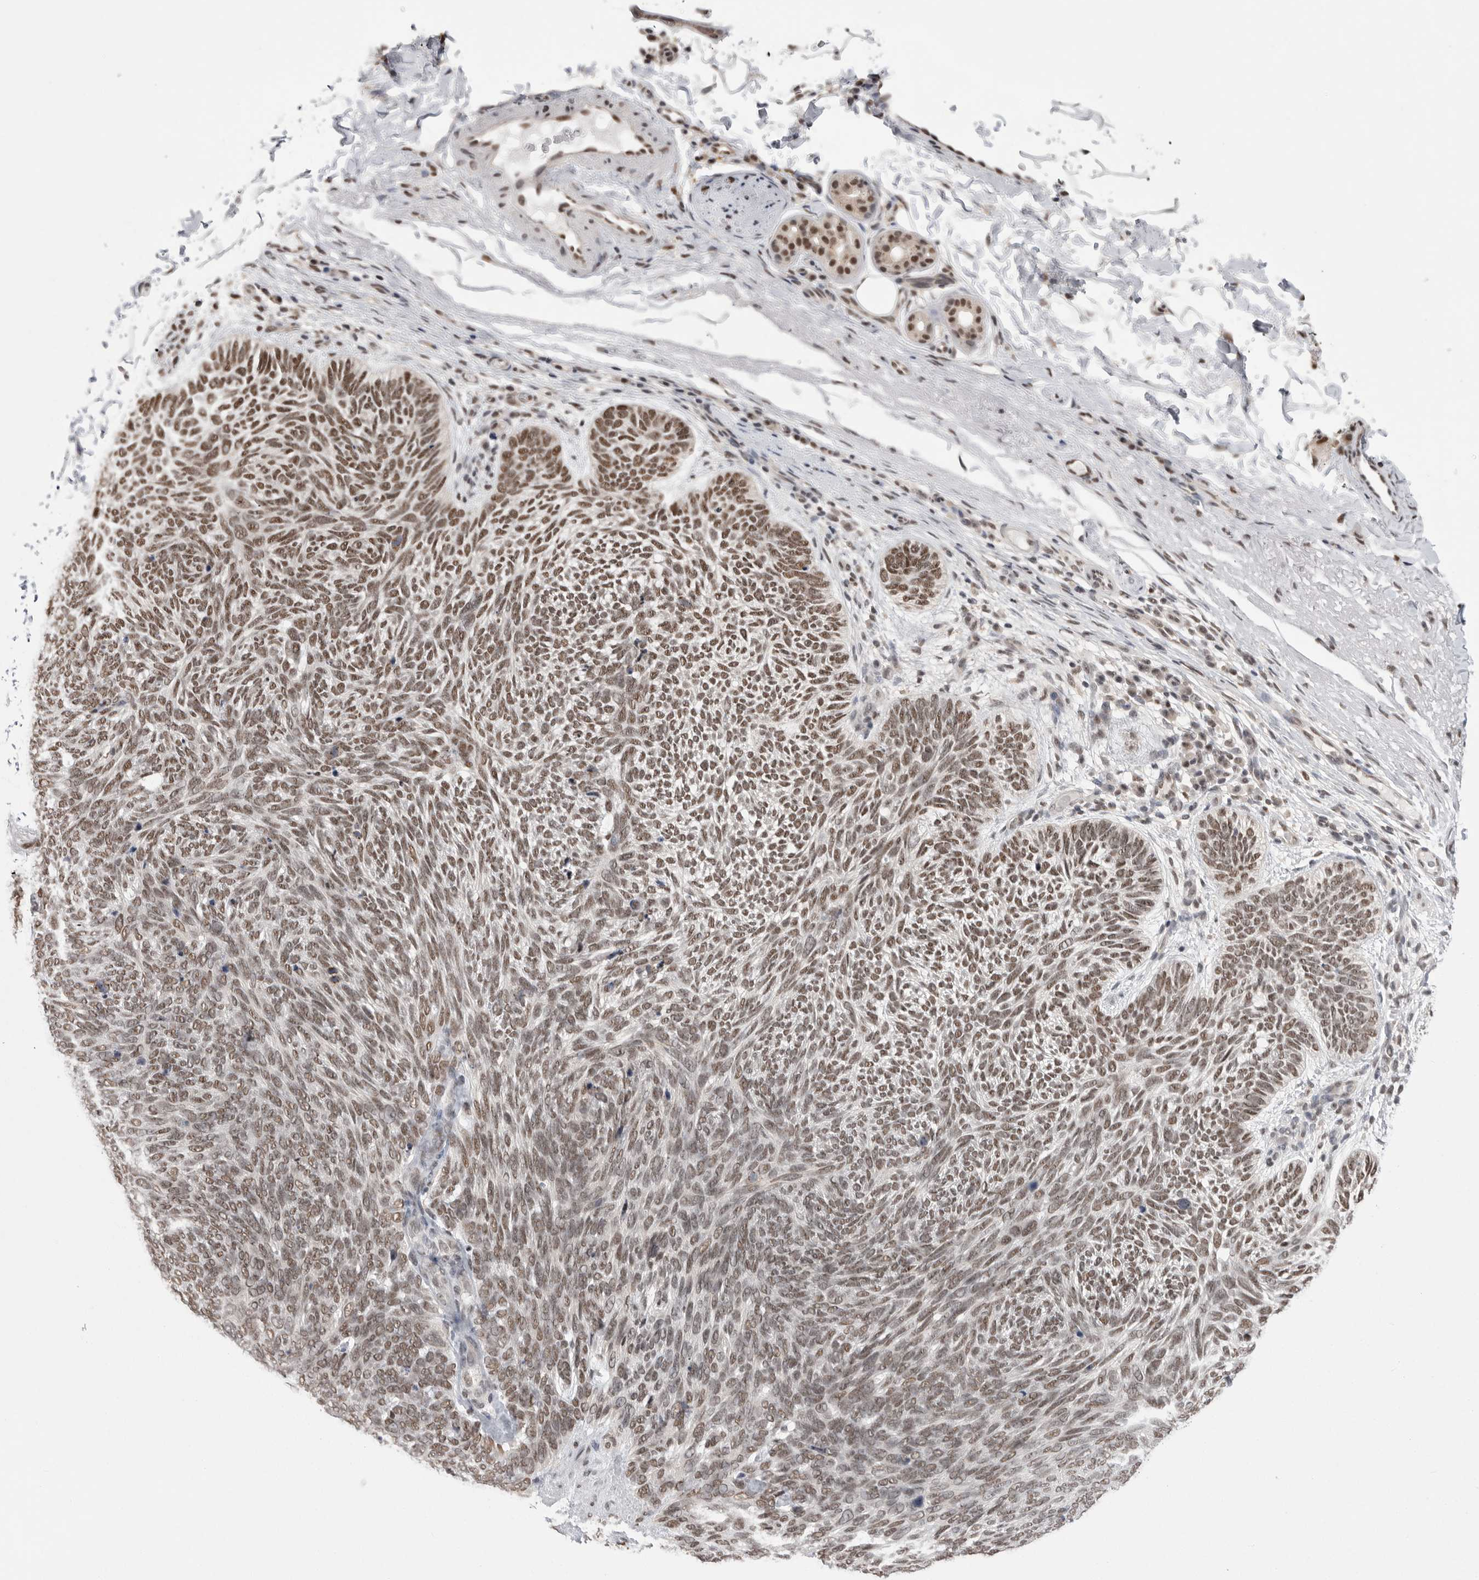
{"staining": {"intensity": "strong", "quantity": ">75%", "location": "nuclear"}, "tissue": "skin cancer", "cell_type": "Tumor cells", "image_type": "cancer", "snomed": [{"axis": "morphology", "description": "Basal cell carcinoma"}, {"axis": "topography", "description": "Skin"}], "caption": "Immunohistochemistry (DAB (3,3'-diaminobenzidine)) staining of skin cancer (basal cell carcinoma) demonstrates strong nuclear protein expression in approximately >75% of tumor cells.", "gene": "BCLAF3", "patient": {"sex": "female", "age": 85}}